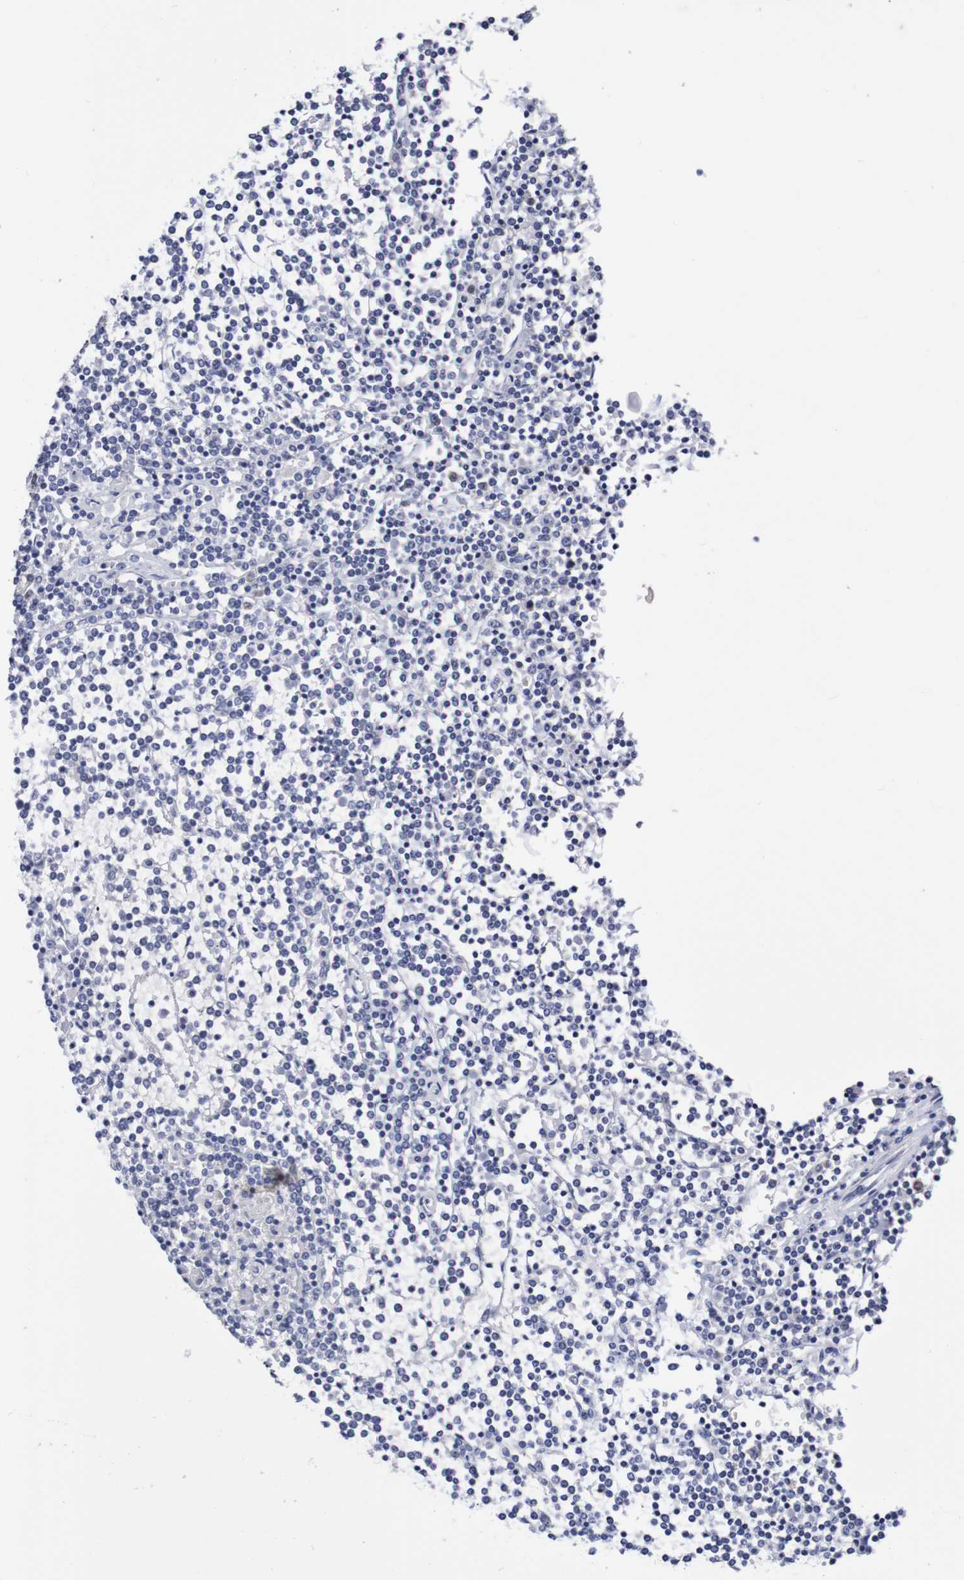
{"staining": {"intensity": "negative", "quantity": "none", "location": "none"}, "tissue": "lymphoma", "cell_type": "Tumor cells", "image_type": "cancer", "snomed": [{"axis": "morphology", "description": "Malignant lymphoma, non-Hodgkin's type, Low grade"}, {"axis": "topography", "description": "Spleen"}], "caption": "This is an immunohistochemistry (IHC) photomicrograph of human malignant lymphoma, non-Hodgkin's type (low-grade). There is no positivity in tumor cells.", "gene": "ACVR1C", "patient": {"sex": "female", "age": 19}}